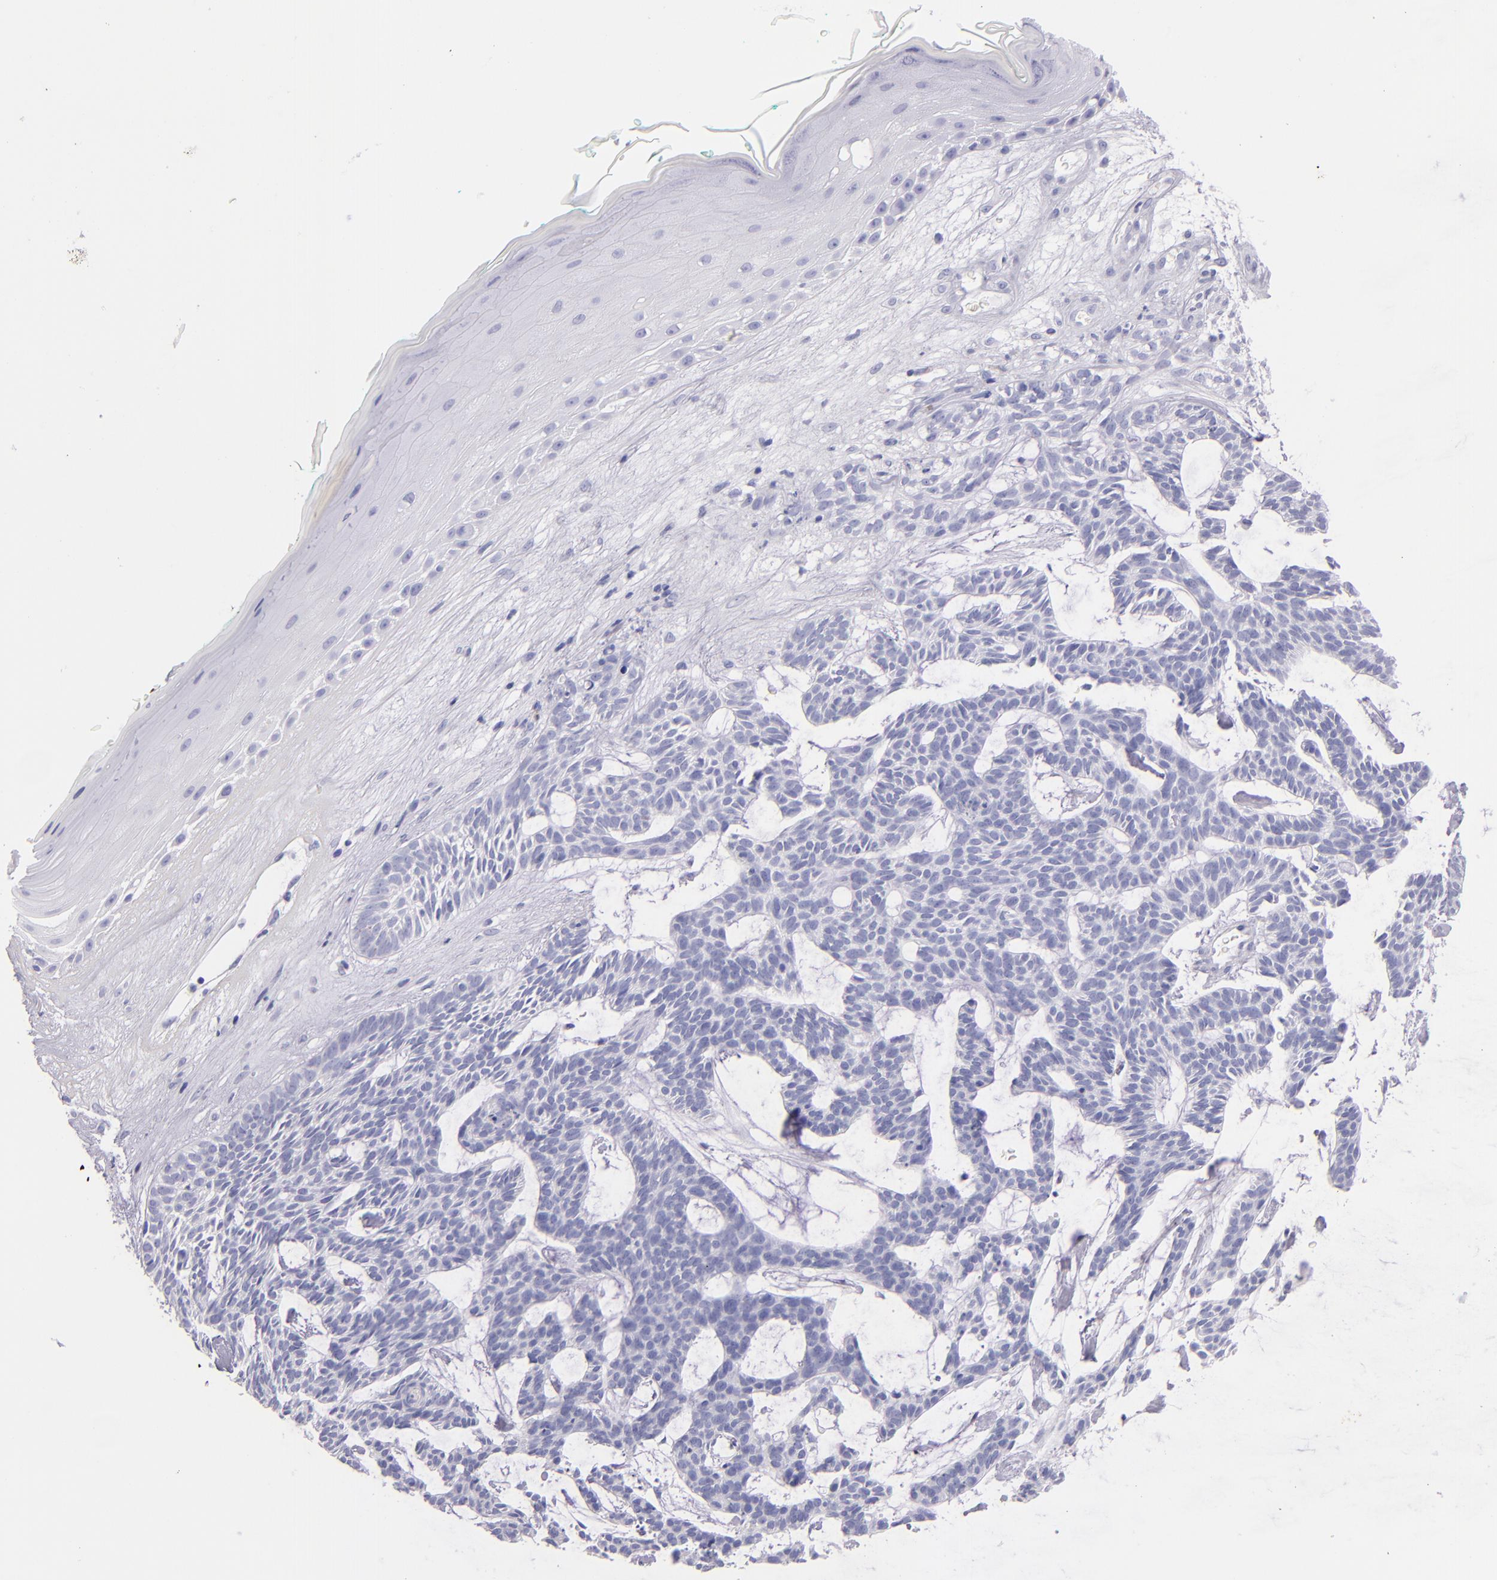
{"staining": {"intensity": "negative", "quantity": "none", "location": "none"}, "tissue": "skin cancer", "cell_type": "Tumor cells", "image_type": "cancer", "snomed": [{"axis": "morphology", "description": "Basal cell carcinoma"}, {"axis": "topography", "description": "Skin"}], "caption": "Photomicrograph shows no protein positivity in tumor cells of skin basal cell carcinoma tissue. (DAB immunohistochemistry (IHC) with hematoxylin counter stain).", "gene": "SFTPB", "patient": {"sex": "male", "age": 75}}